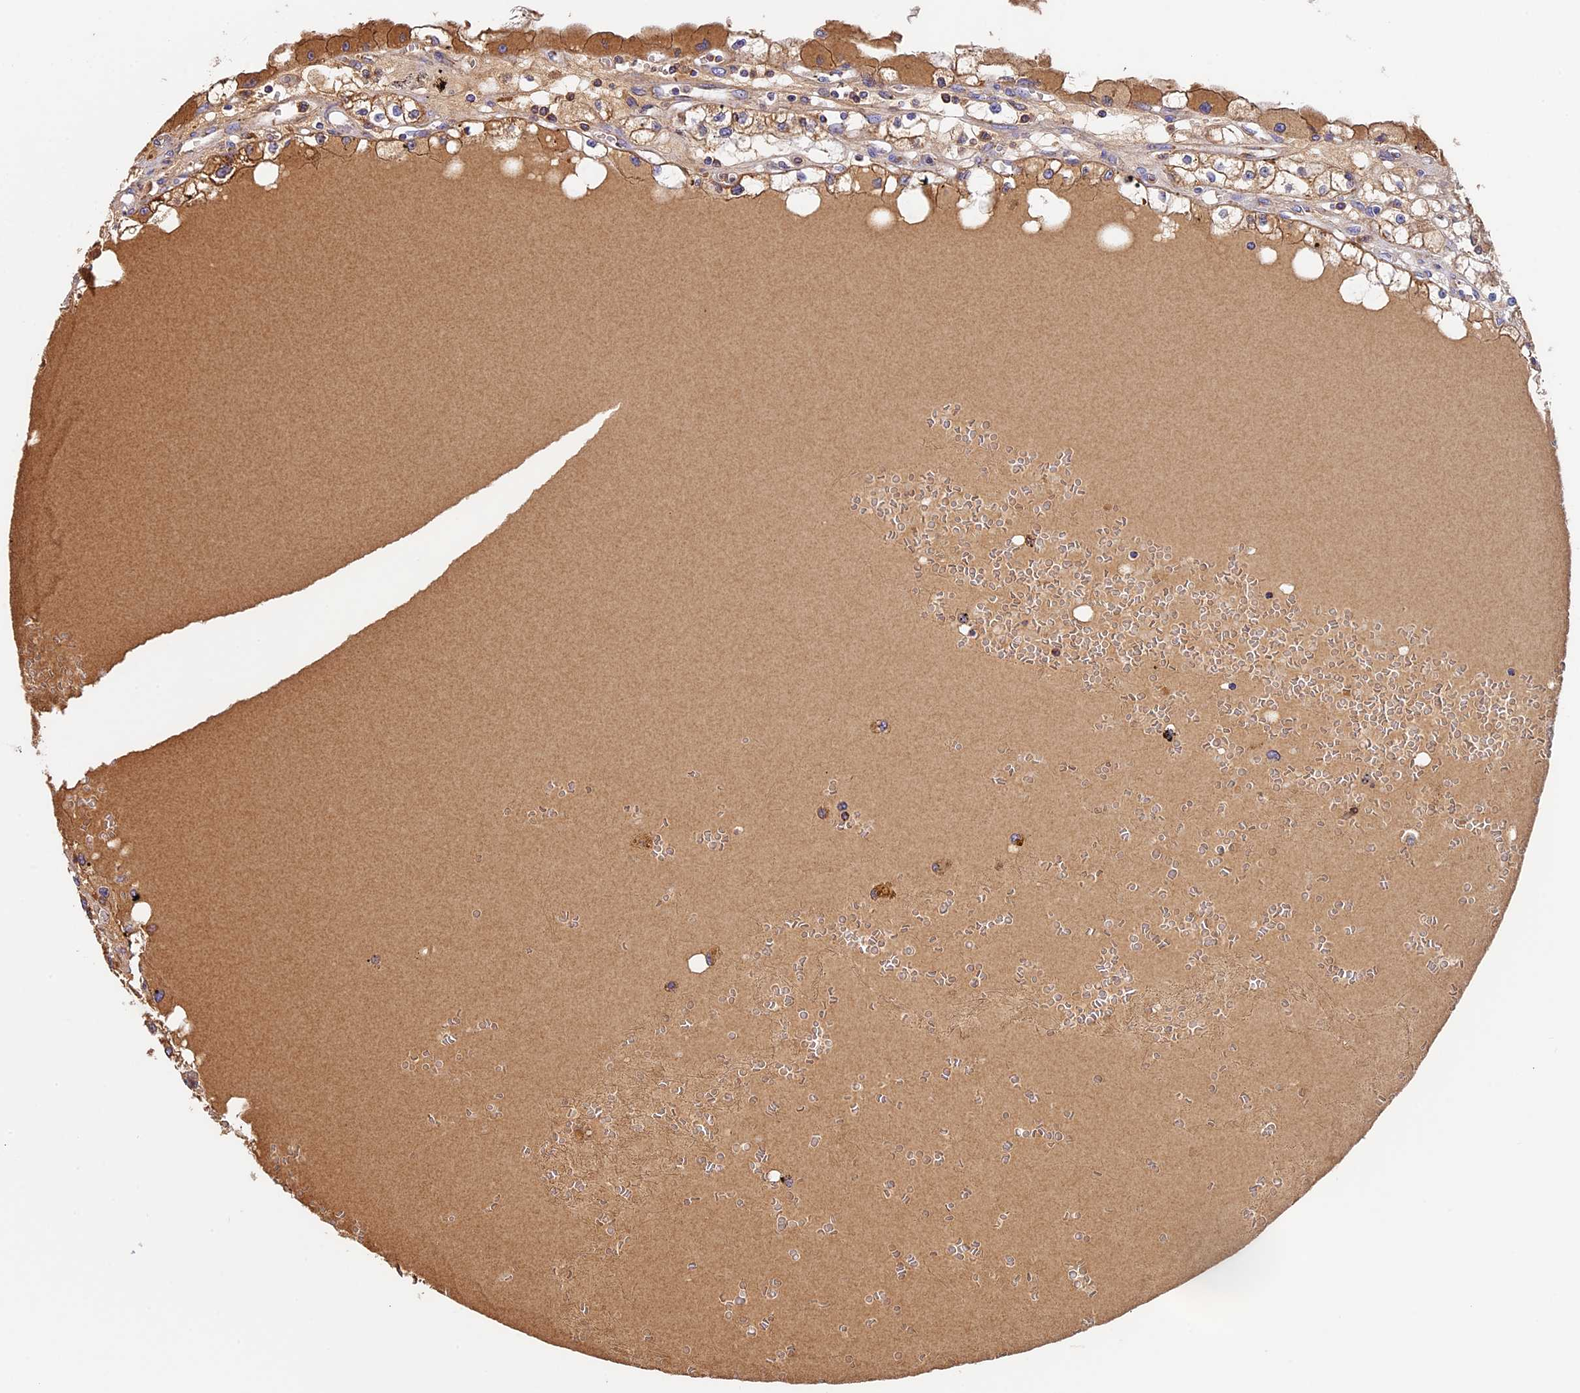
{"staining": {"intensity": "moderate", "quantity": "25%-75%", "location": "cytoplasmic/membranous"}, "tissue": "renal cancer", "cell_type": "Tumor cells", "image_type": "cancer", "snomed": [{"axis": "morphology", "description": "Adenocarcinoma, NOS"}, {"axis": "topography", "description": "Kidney"}], "caption": "Approximately 25%-75% of tumor cells in renal adenocarcinoma show moderate cytoplasmic/membranous protein positivity as visualized by brown immunohistochemical staining.", "gene": "OCEL1", "patient": {"sex": "male", "age": 56}}